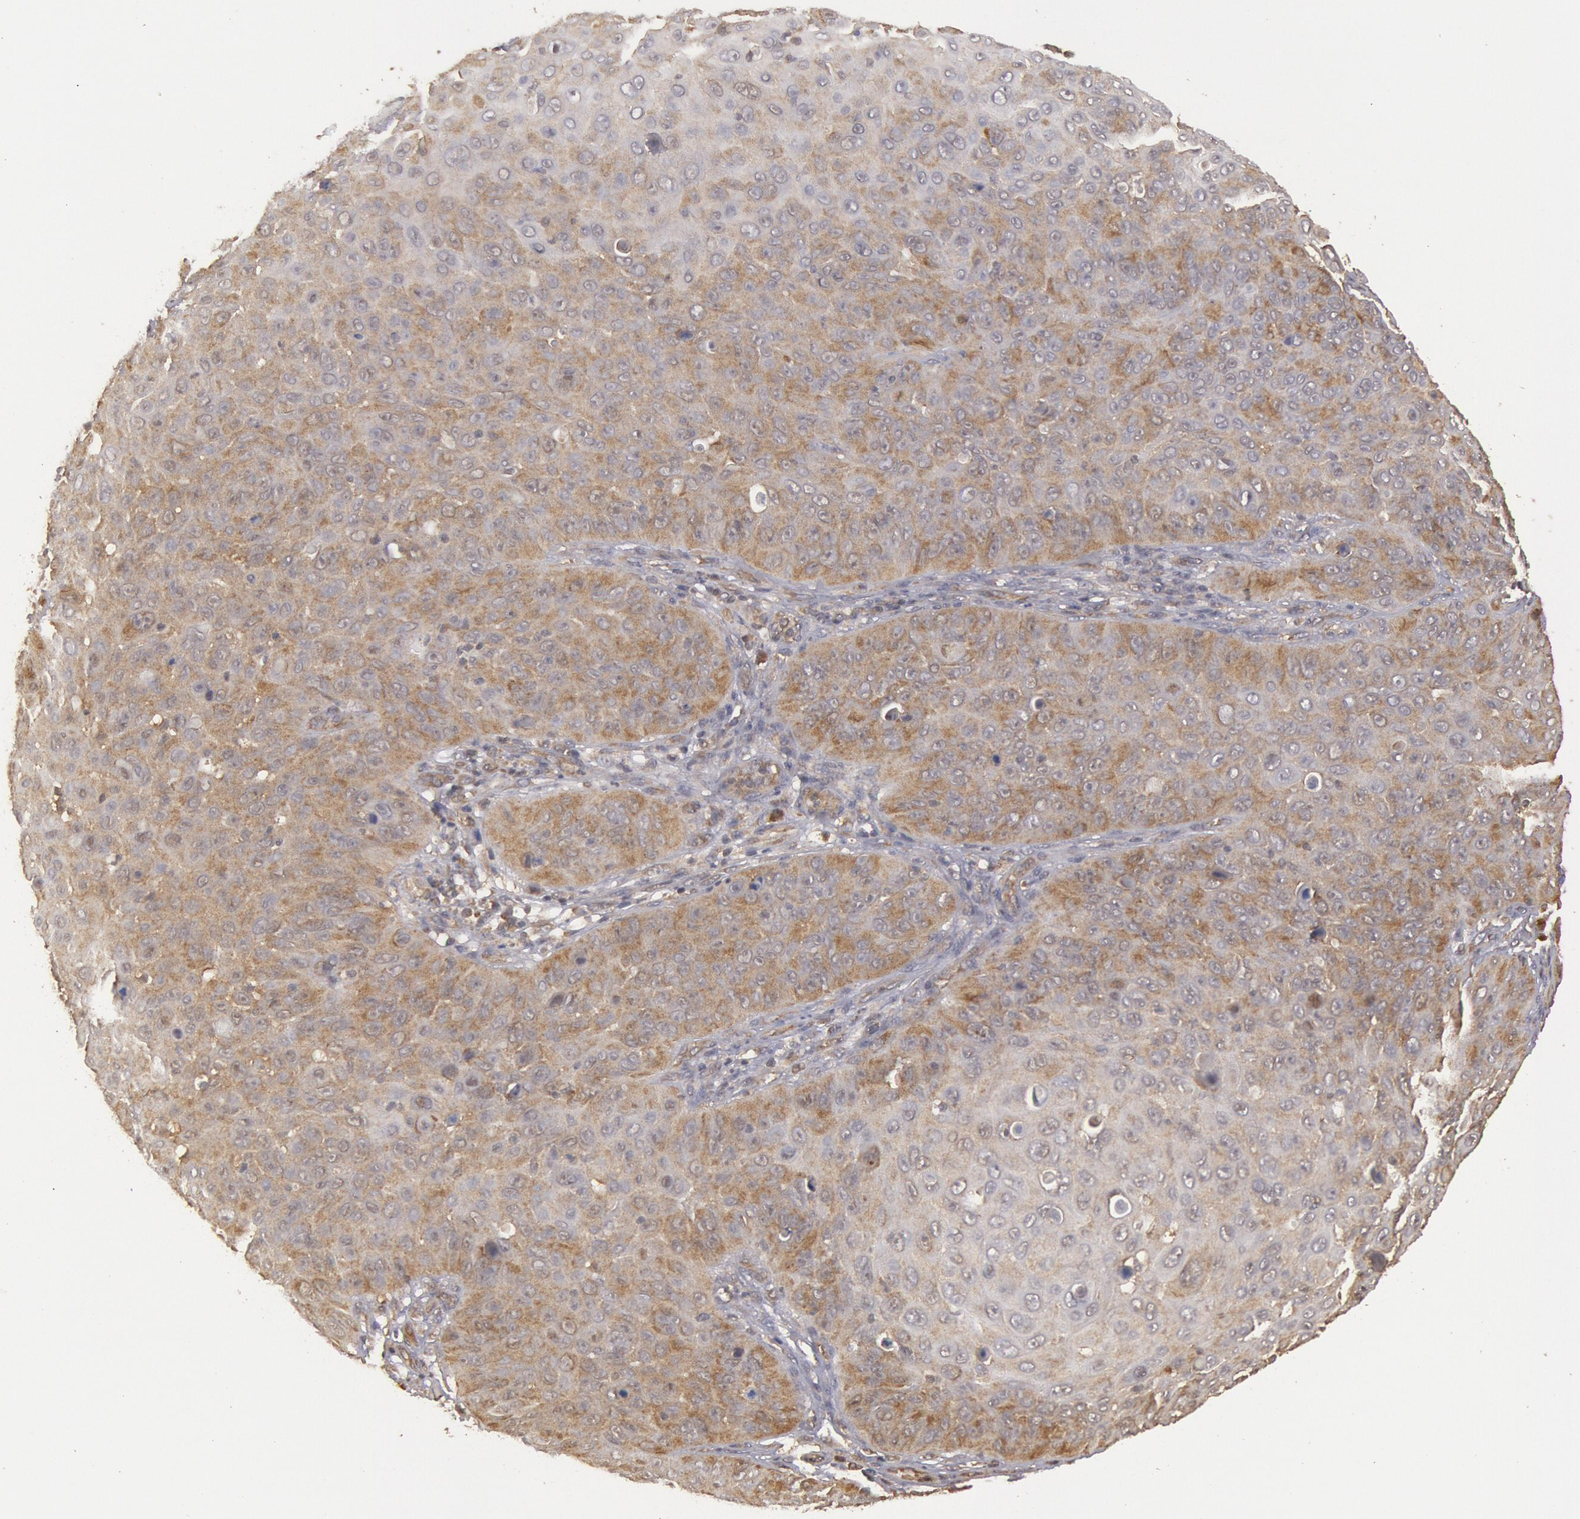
{"staining": {"intensity": "moderate", "quantity": ">75%", "location": "cytoplasmic/membranous"}, "tissue": "skin cancer", "cell_type": "Tumor cells", "image_type": "cancer", "snomed": [{"axis": "morphology", "description": "Squamous cell carcinoma, NOS"}, {"axis": "topography", "description": "Skin"}], "caption": "Skin cancer (squamous cell carcinoma) stained with immunohistochemistry reveals moderate cytoplasmic/membranous staining in approximately >75% of tumor cells.", "gene": "USP14", "patient": {"sex": "male", "age": 82}}